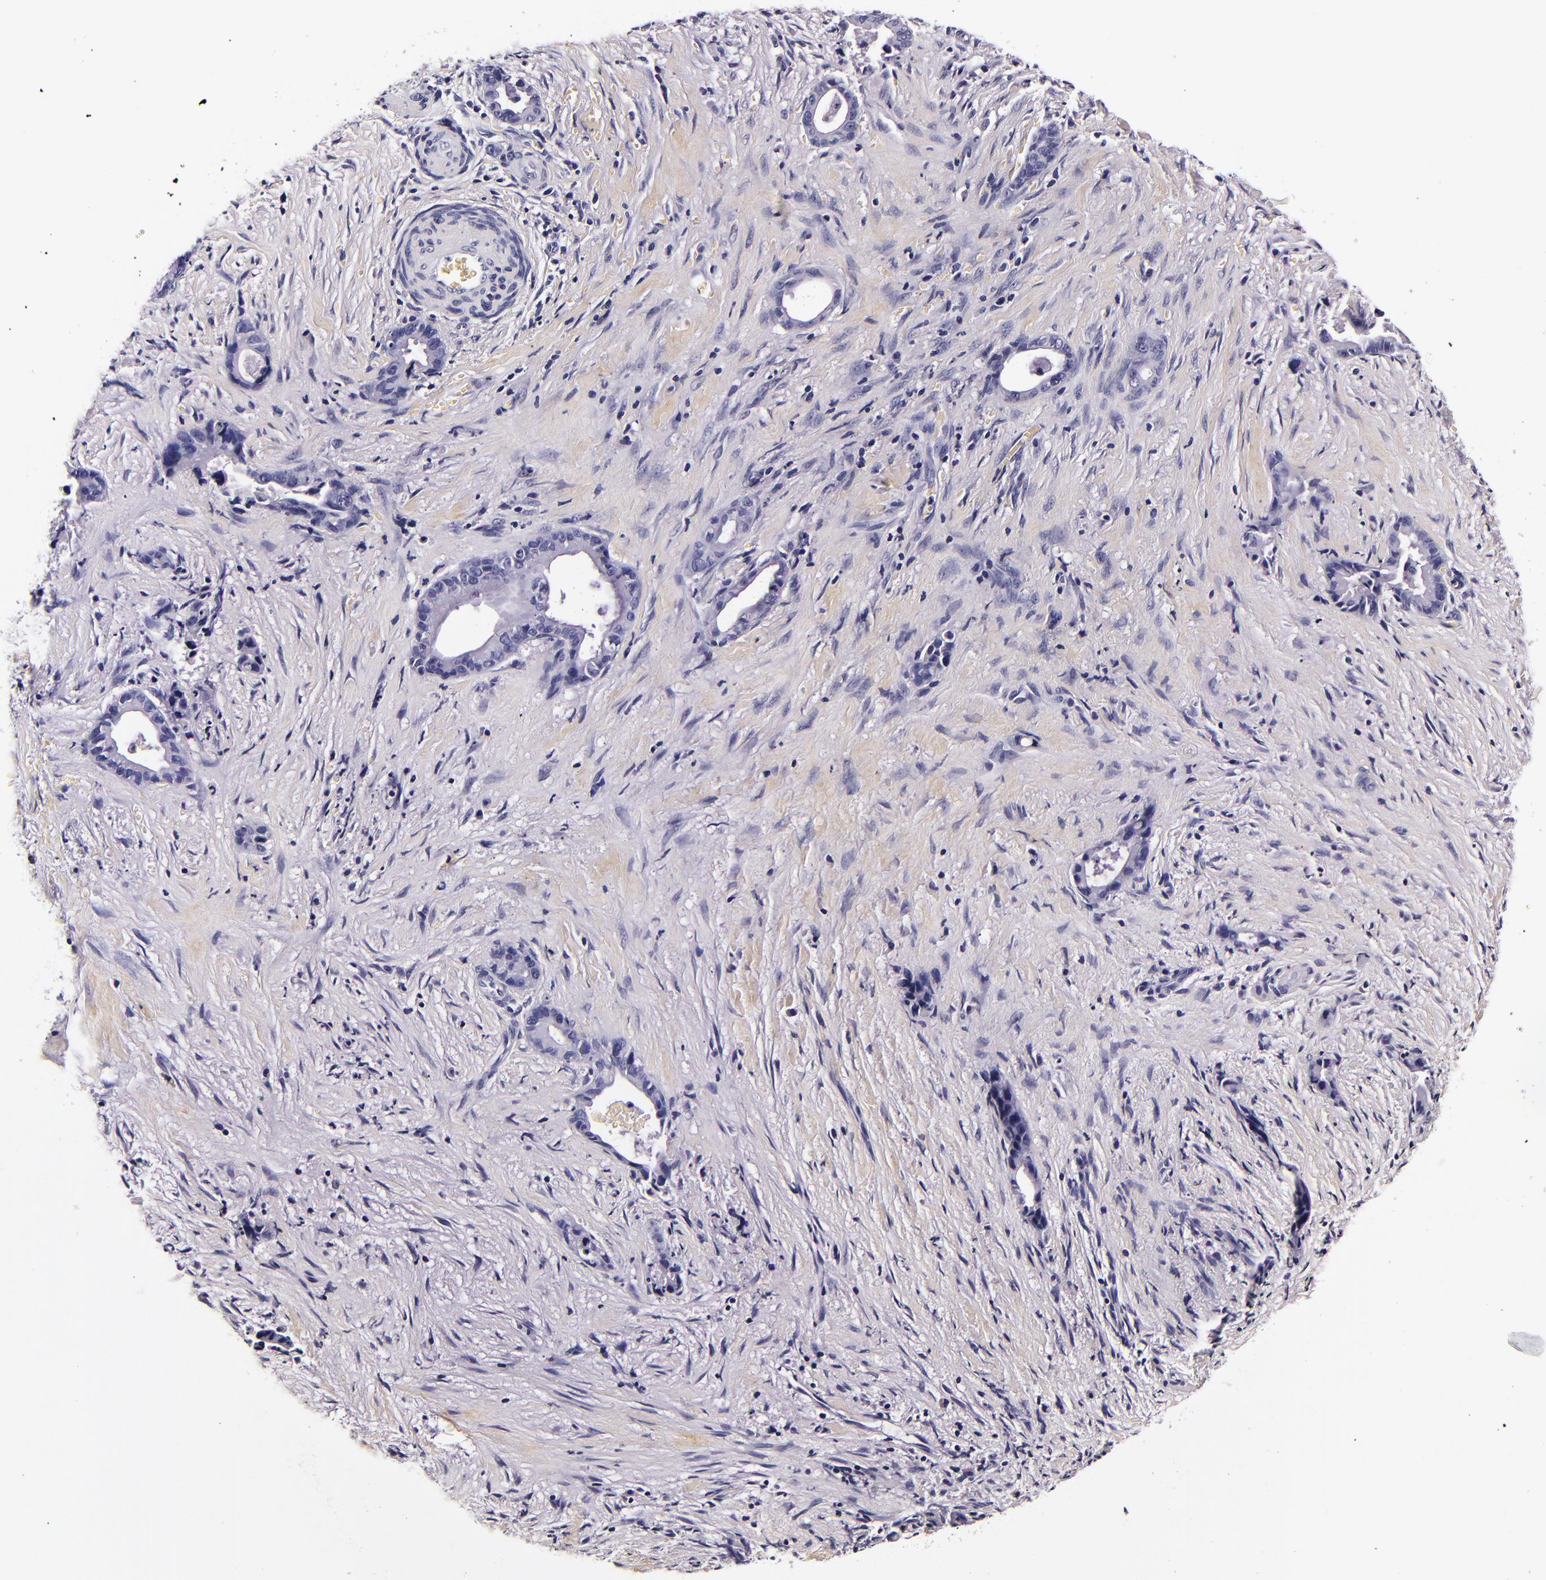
{"staining": {"intensity": "negative", "quantity": "none", "location": "none"}, "tissue": "liver cancer", "cell_type": "Tumor cells", "image_type": "cancer", "snomed": [{"axis": "morphology", "description": "Cholangiocarcinoma"}, {"axis": "topography", "description": "Liver"}], "caption": "This is an immunohistochemistry (IHC) micrograph of liver cancer (cholangiocarcinoma). There is no staining in tumor cells.", "gene": "FBN1", "patient": {"sex": "female", "age": 55}}